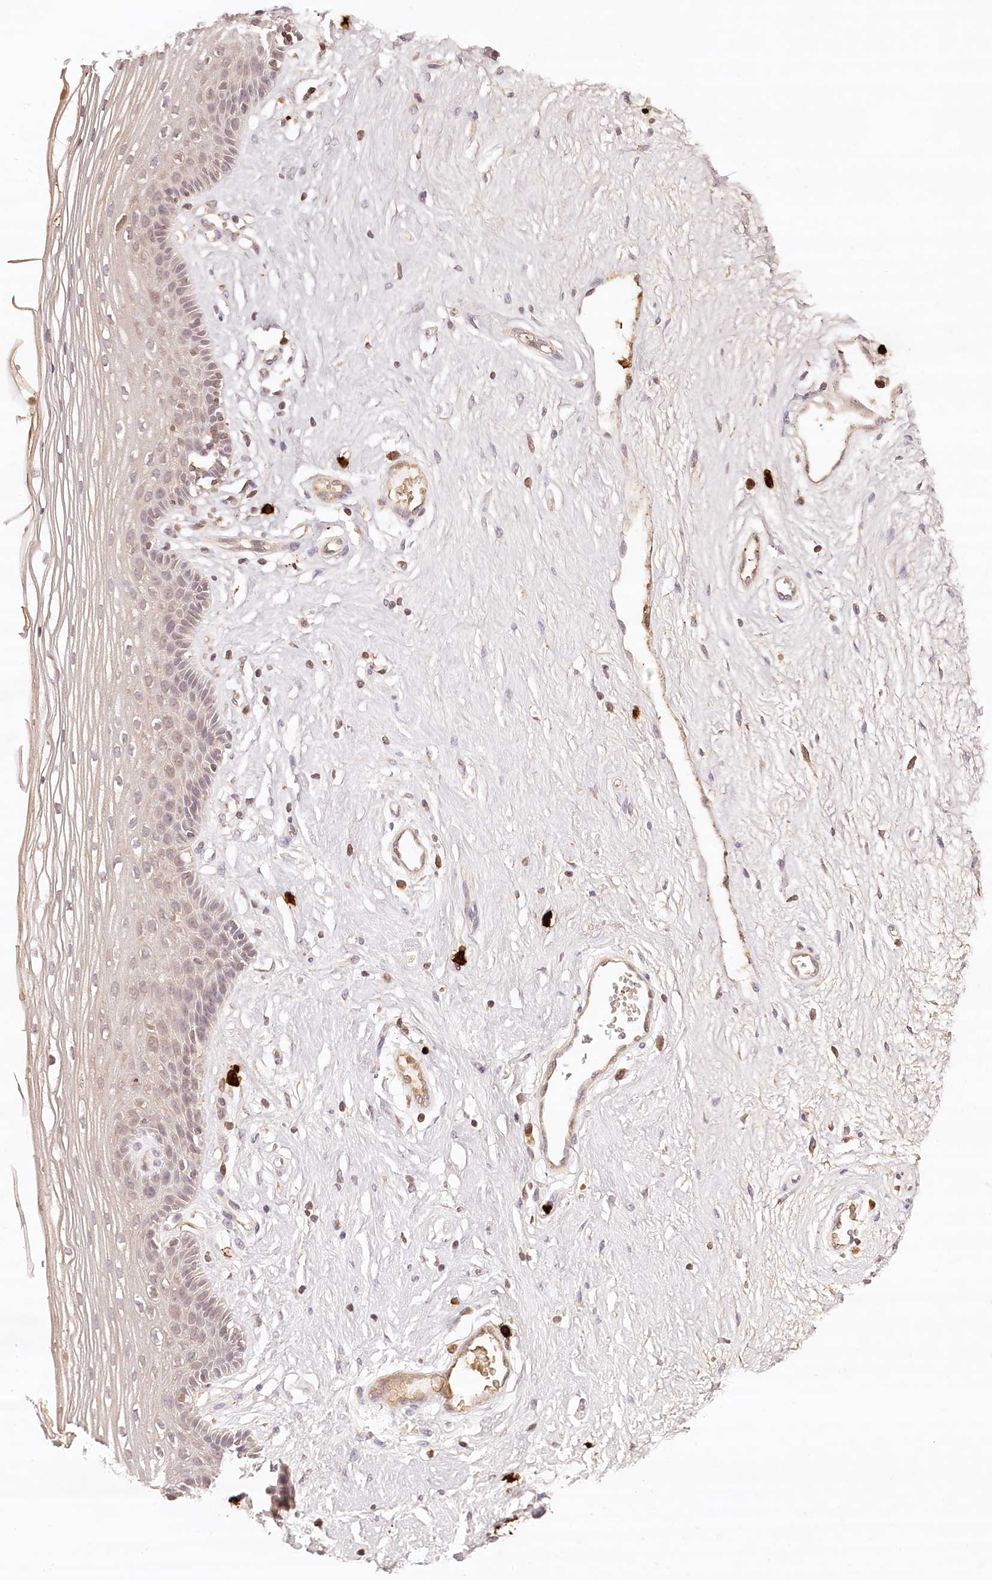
{"staining": {"intensity": "weak", "quantity": "25%-75%", "location": "nuclear"}, "tissue": "vagina", "cell_type": "Squamous epithelial cells", "image_type": "normal", "snomed": [{"axis": "morphology", "description": "Normal tissue, NOS"}, {"axis": "topography", "description": "Vagina"}], "caption": "A micrograph of human vagina stained for a protein shows weak nuclear brown staining in squamous epithelial cells. The protein is stained brown, and the nuclei are stained in blue (DAB IHC with brightfield microscopy, high magnification).", "gene": "SYNGR1", "patient": {"sex": "female", "age": 46}}